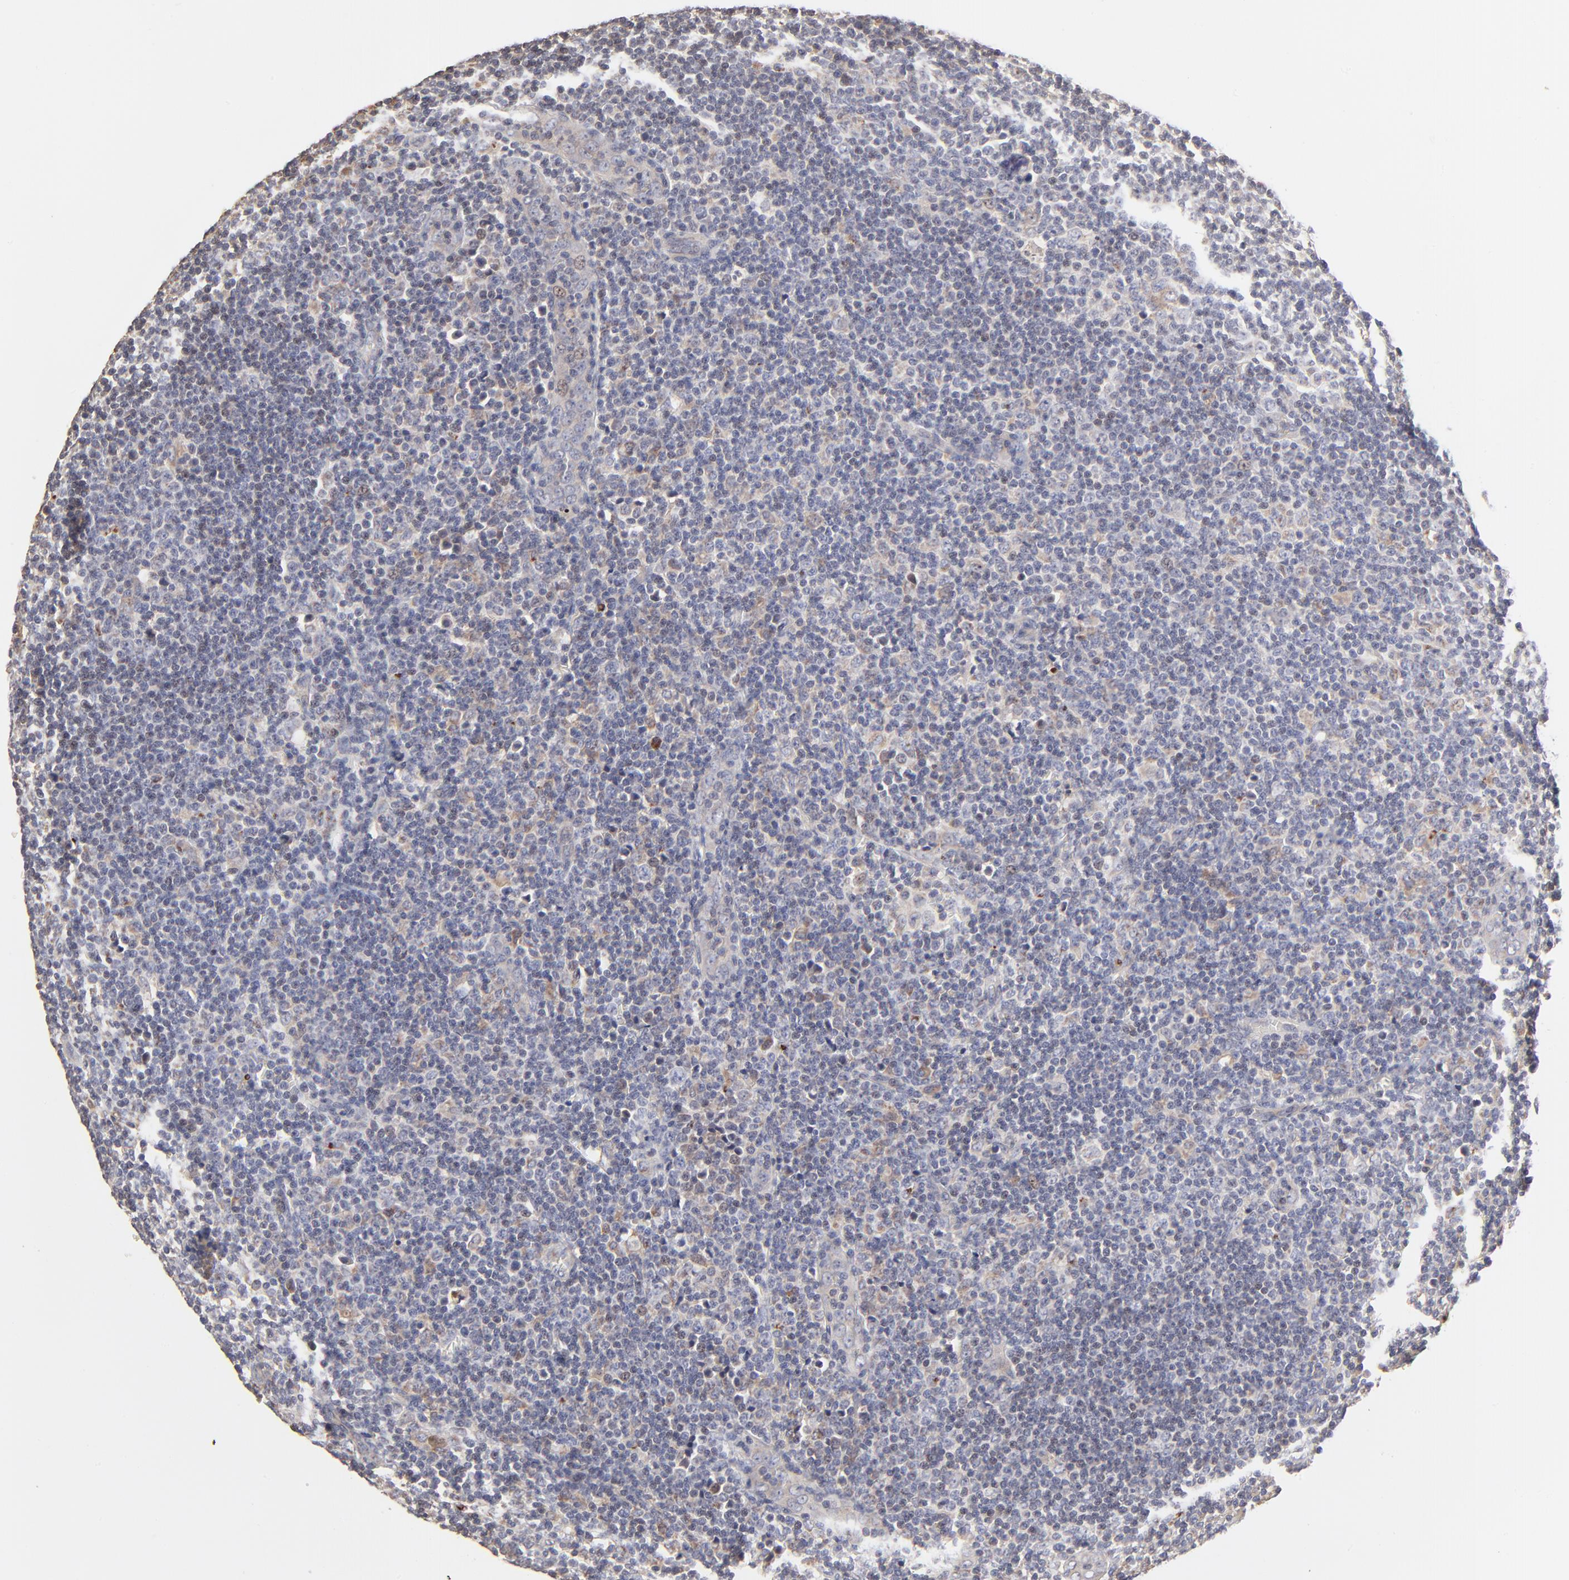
{"staining": {"intensity": "weak", "quantity": "<25%", "location": "cytoplasmic/membranous"}, "tissue": "lymphoma", "cell_type": "Tumor cells", "image_type": "cancer", "snomed": [{"axis": "morphology", "description": "Malignant lymphoma, non-Hodgkin's type, Low grade"}, {"axis": "topography", "description": "Lymph node"}], "caption": "Tumor cells show no significant staining in lymphoma.", "gene": "ELP2", "patient": {"sex": "male", "age": 74}}